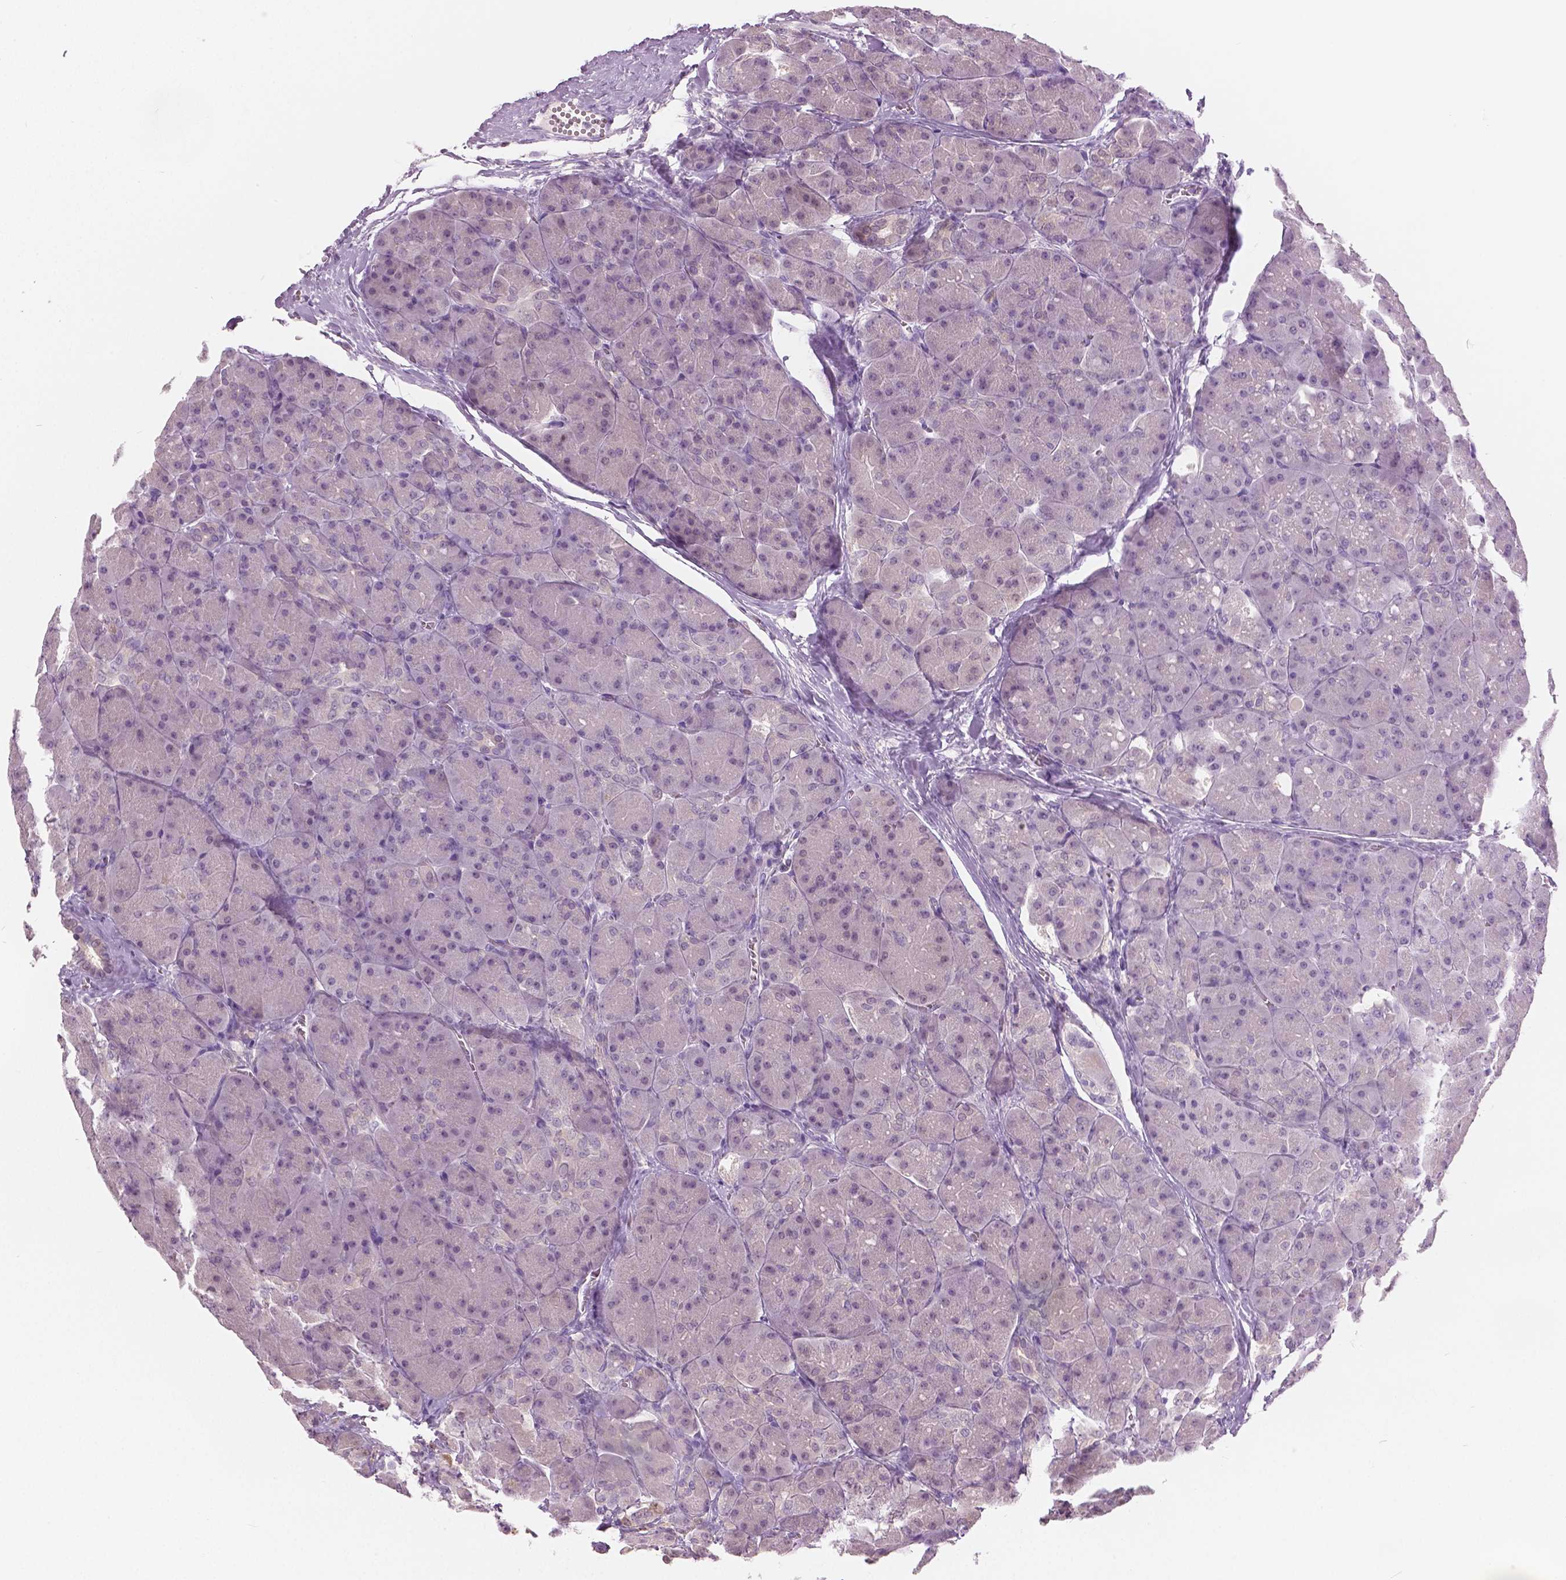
{"staining": {"intensity": "weak", "quantity": ">75%", "location": "cytoplasmic/membranous"}, "tissue": "pancreas", "cell_type": "Exocrine glandular cells", "image_type": "normal", "snomed": [{"axis": "morphology", "description": "Normal tissue, NOS"}, {"axis": "topography", "description": "Pancreas"}], "caption": "A high-resolution histopathology image shows immunohistochemistry (IHC) staining of benign pancreas, which demonstrates weak cytoplasmic/membranous expression in approximately >75% of exocrine glandular cells.", "gene": "GALM", "patient": {"sex": "male", "age": 55}}